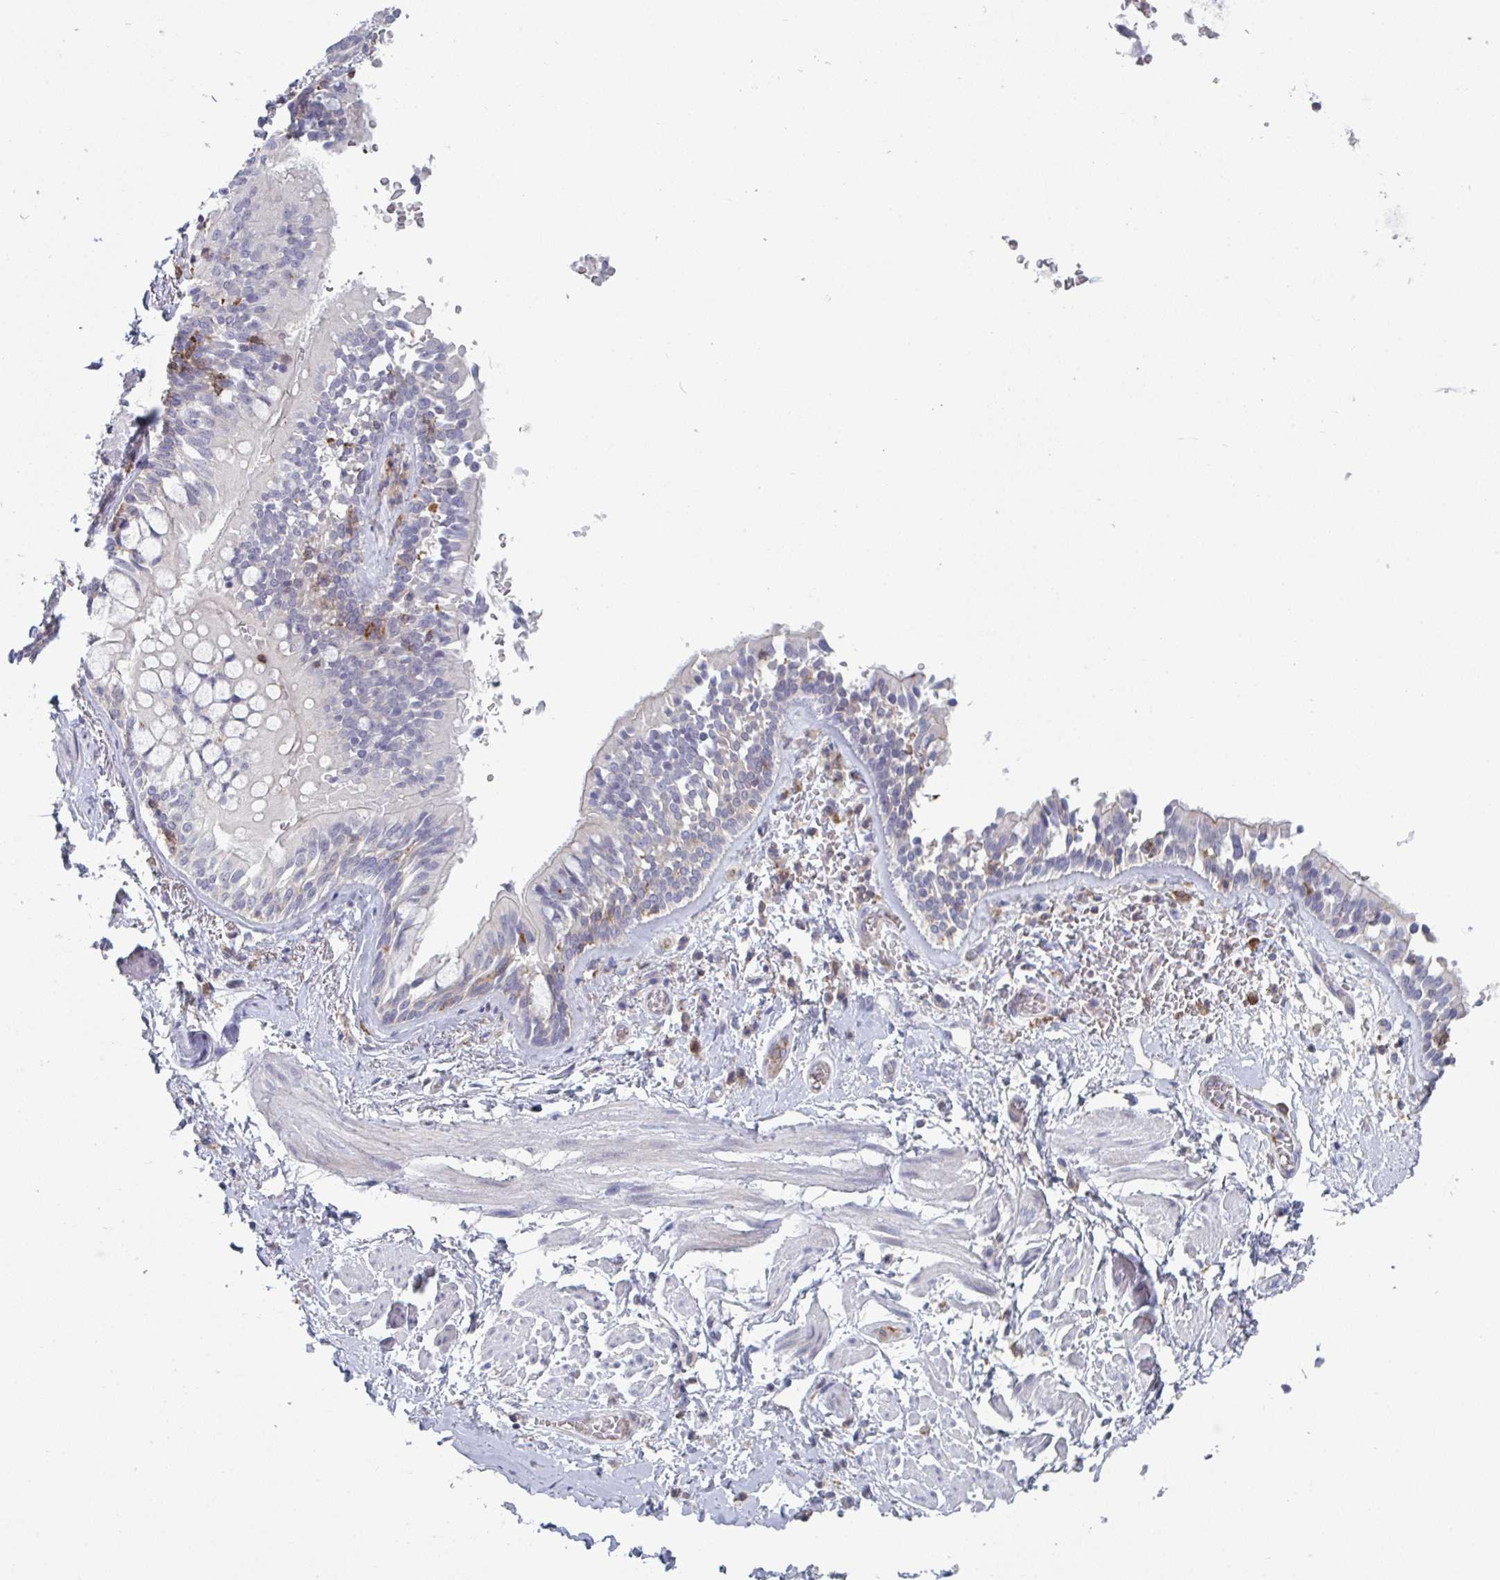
{"staining": {"intensity": "negative", "quantity": "none", "location": "none"}, "tissue": "adipose tissue", "cell_type": "Adipocytes", "image_type": "normal", "snomed": [{"axis": "morphology", "description": "Normal tissue, NOS"}, {"axis": "morphology", "description": "Degeneration, NOS"}, {"axis": "topography", "description": "Cartilage tissue"}, {"axis": "topography", "description": "Lung"}], "caption": "Immunohistochemistry (IHC) image of unremarkable human adipose tissue stained for a protein (brown), which displays no staining in adipocytes.", "gene": "DISP2", "patient": {"sex": "female", "age": 61}}